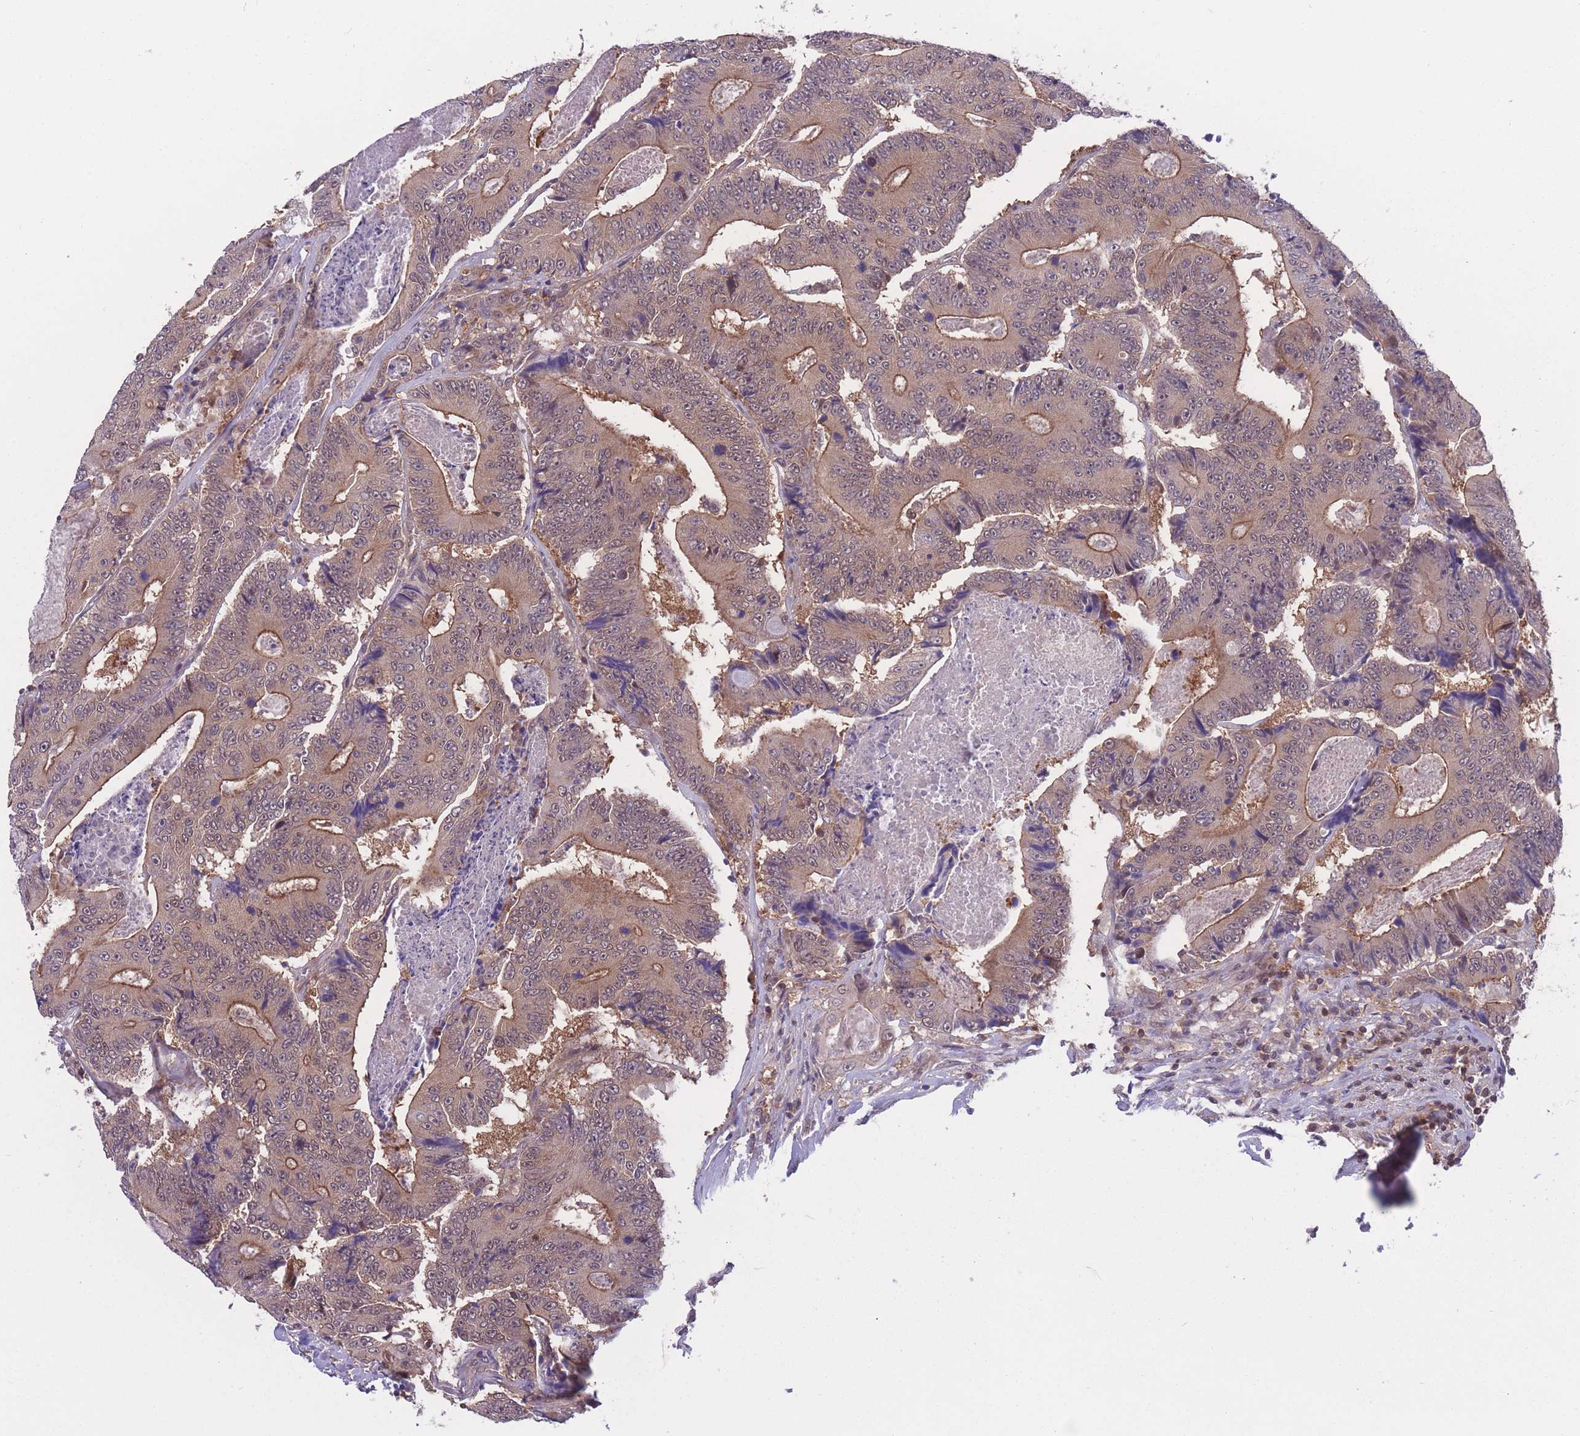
{"staining": {"intensity": "moderate", "quantity": "25%-75%", "location": "cytoplasmic/membranous"}, "tissue": "colorectal cancer", "cell_type": "Tumor cells", "image_type": "cancer", "snomed": [{"axis": "morphology", "description": "Adenocarcinoma, NOS"}, {"axis": "topography", "description": "Colon"}], "caption": "Protein analysis of colorectal cancer tissue demonstrates moderate cytoplasmic/membranous positivity in approximately 25%-75% of tumor cells.", "gene": "UBE2N", "patient": {"sex": "male", "age": 83}}